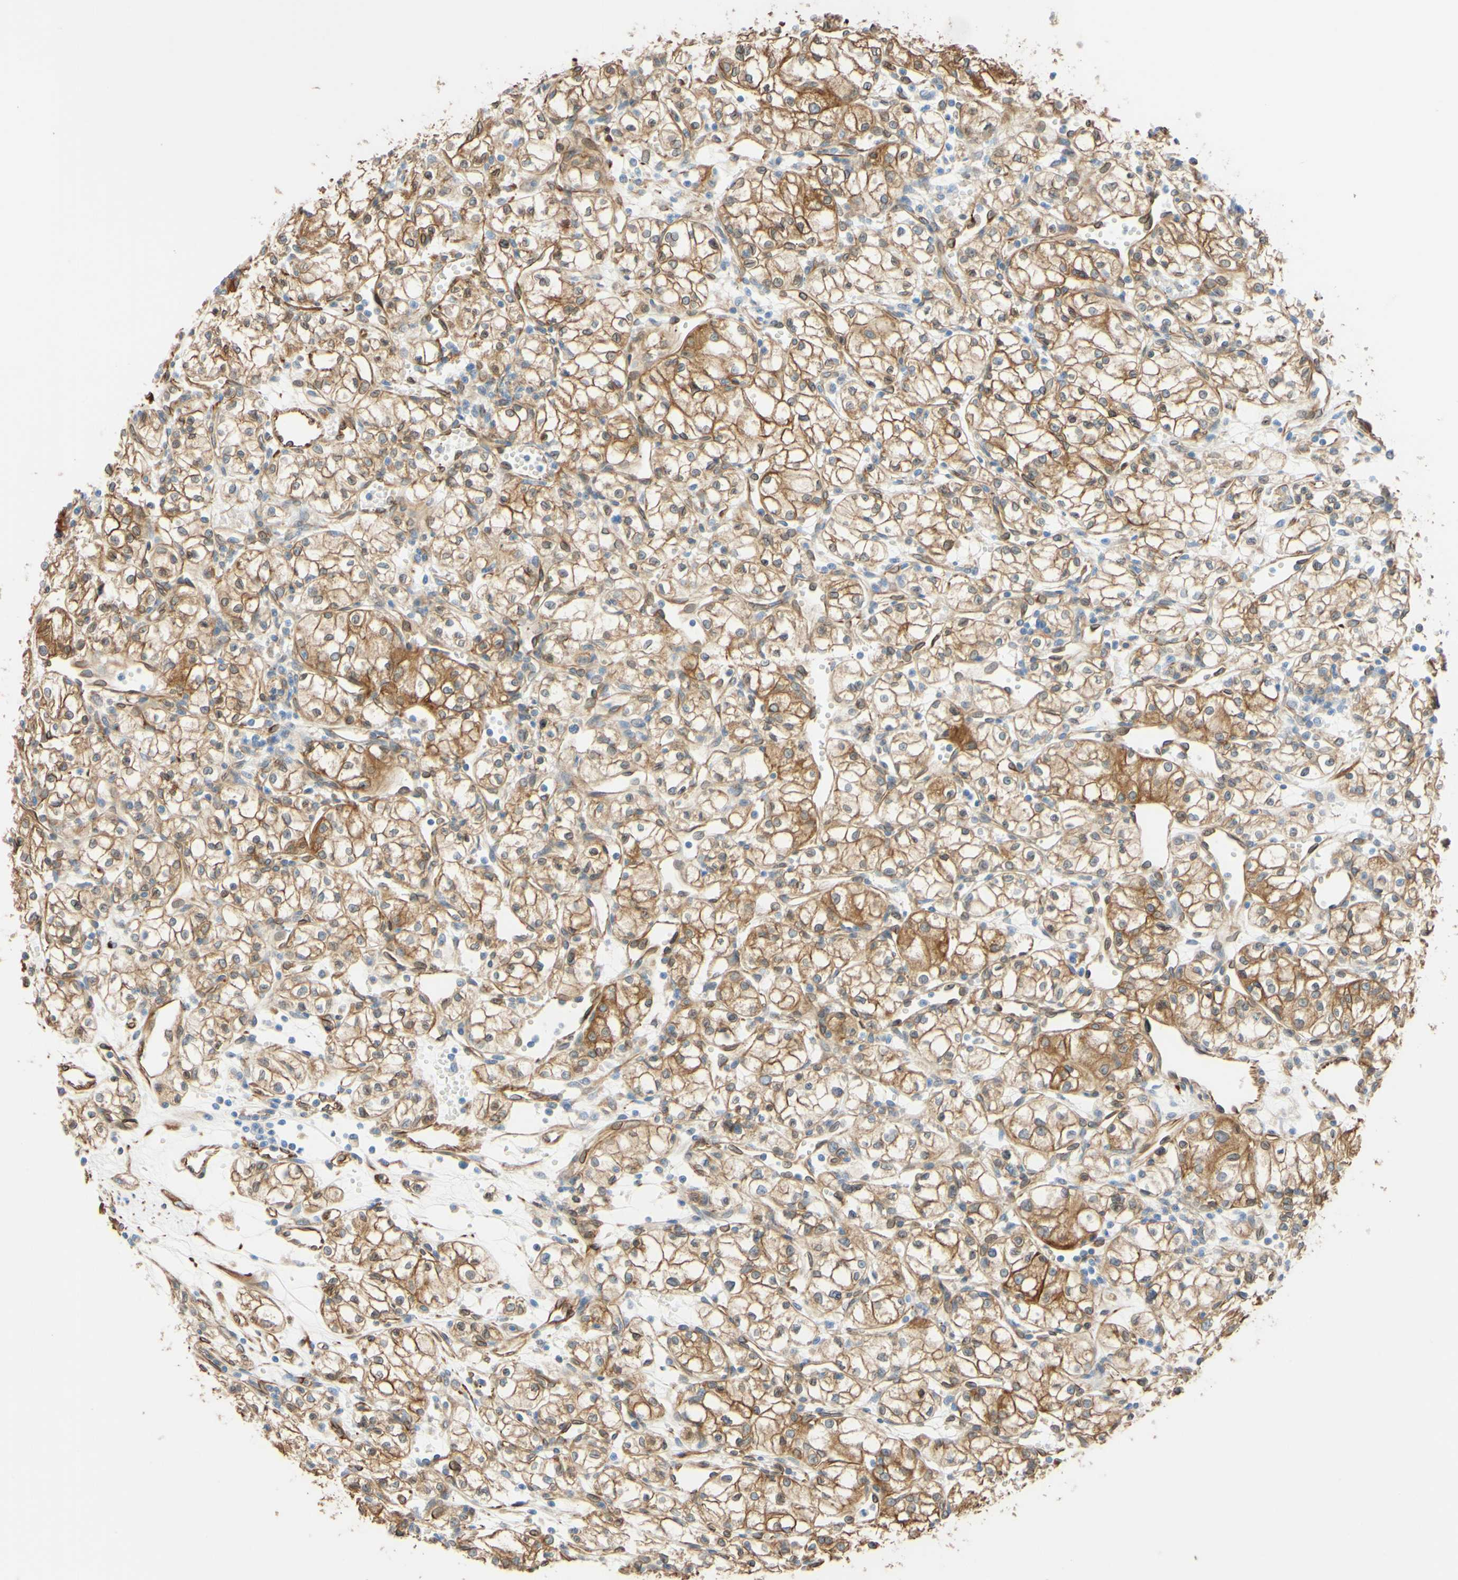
{"staining": {"intensity": "moderate", "quantity": ">75%", "location": "cytoplasmic/membranous,nuclear"}, "tissue": "renal cancer", "cell_type": "Tumor cells", "image_type": "cancer", "snomed": [{"axis": "morphology", "description": "Normal tissue, NOS"}, {"axis": "morphology", "description": "Adenocarcinoma, NOS"}, {"axis": "topography", "description": "Kidney"}], "caption": "Human renal cancer stained with a brown dye shows moderate cytoplasmic/membranous and nuclear positive staining in approximately >75% of tumor cells.", "gene": "ENDOD1", "patient": {"sex": "male", "age": 59}}